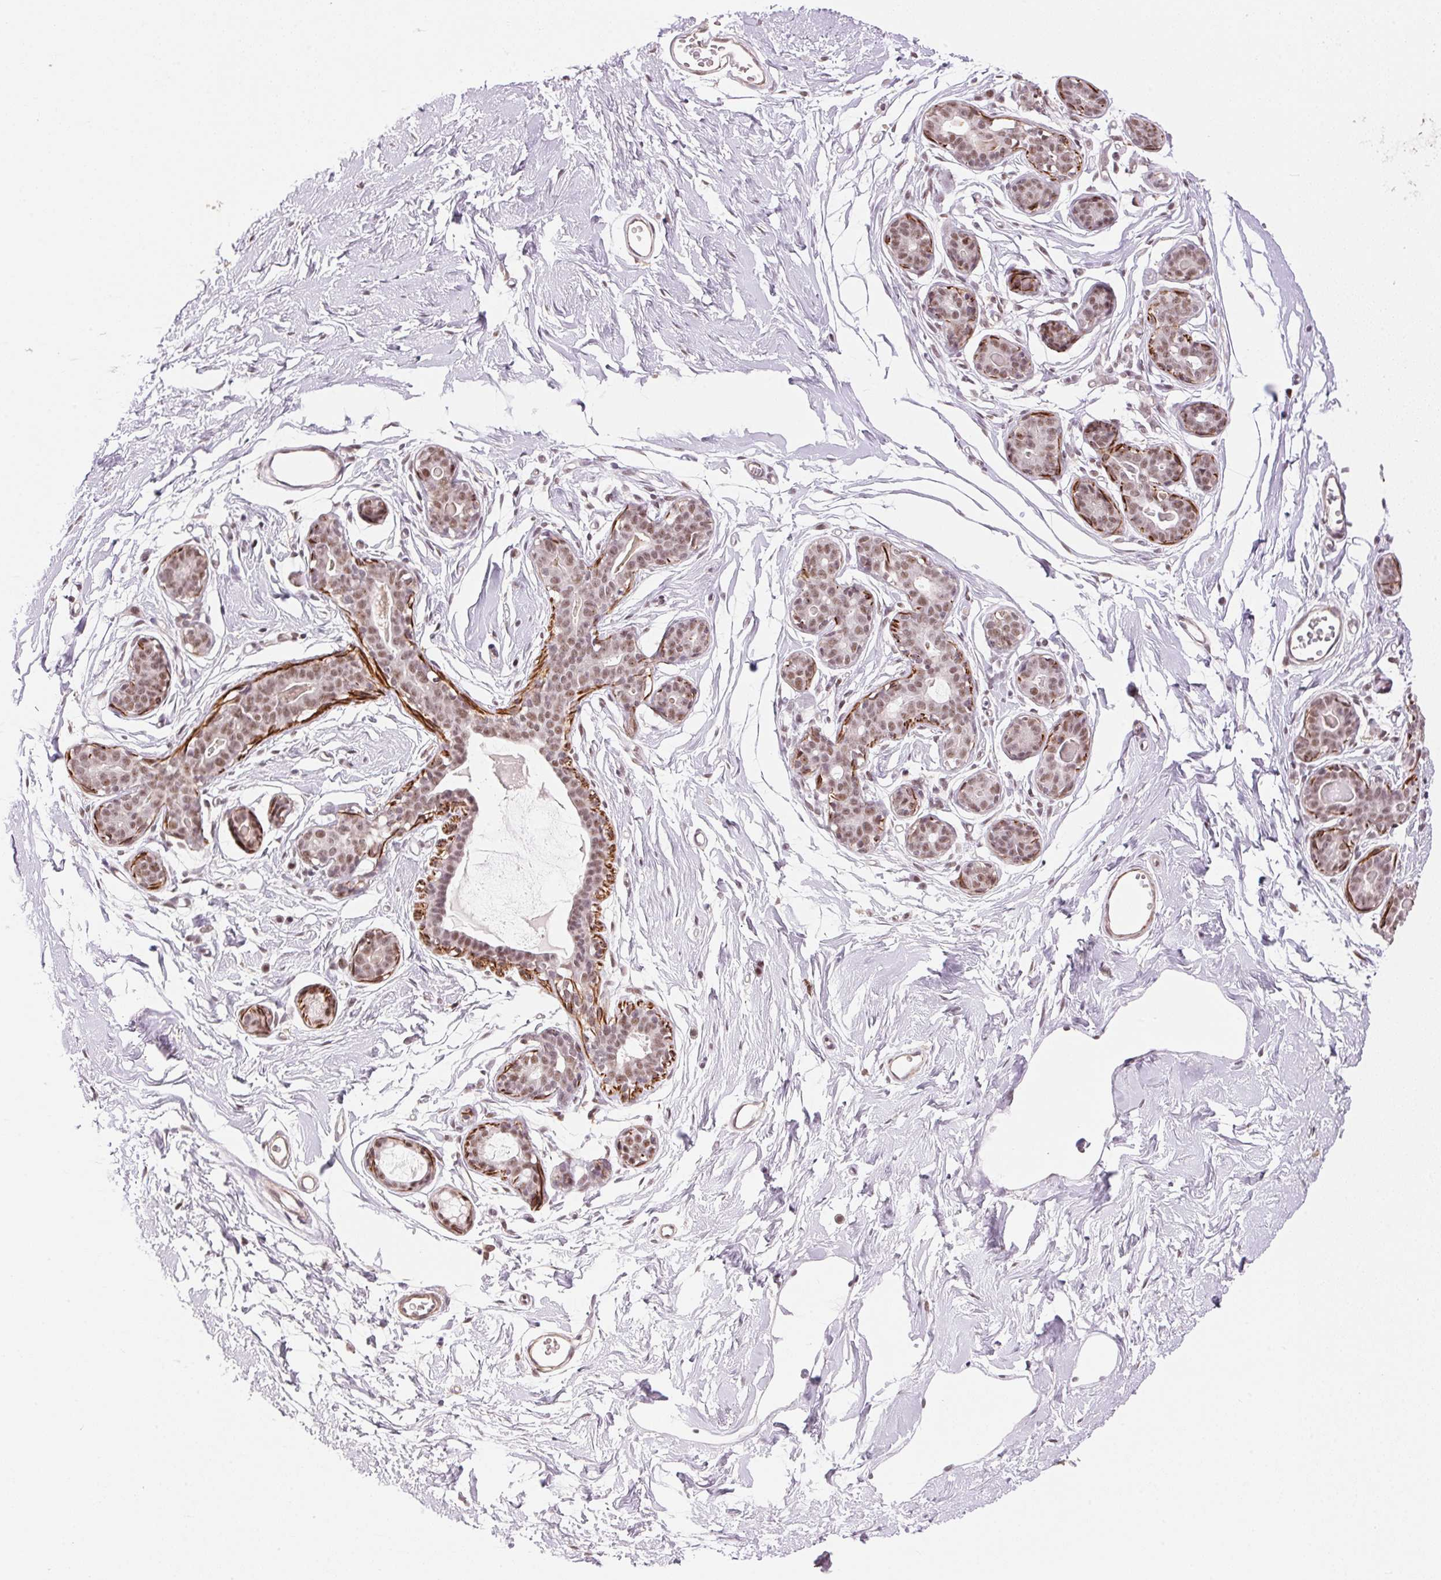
{"staining": {"intensity": "weak", "quantity": "25%-75%", "location": "nuclear"}, "tissue": "breast", "cell_type": "Adipocytes", "image_type": "normal", "snomed": [{"axis": "morphology", "description": "Normal tissue, NOS"}, {"axis": "topography", "description": "Breast"}], "caption": "Protein expression analysis of unremarkable human breast reveals weak nuclear positivity in about 25%-75% of adipocytes.", "gene": "HNRNPDL", "patient": {"sex": "female", "age": 45}}